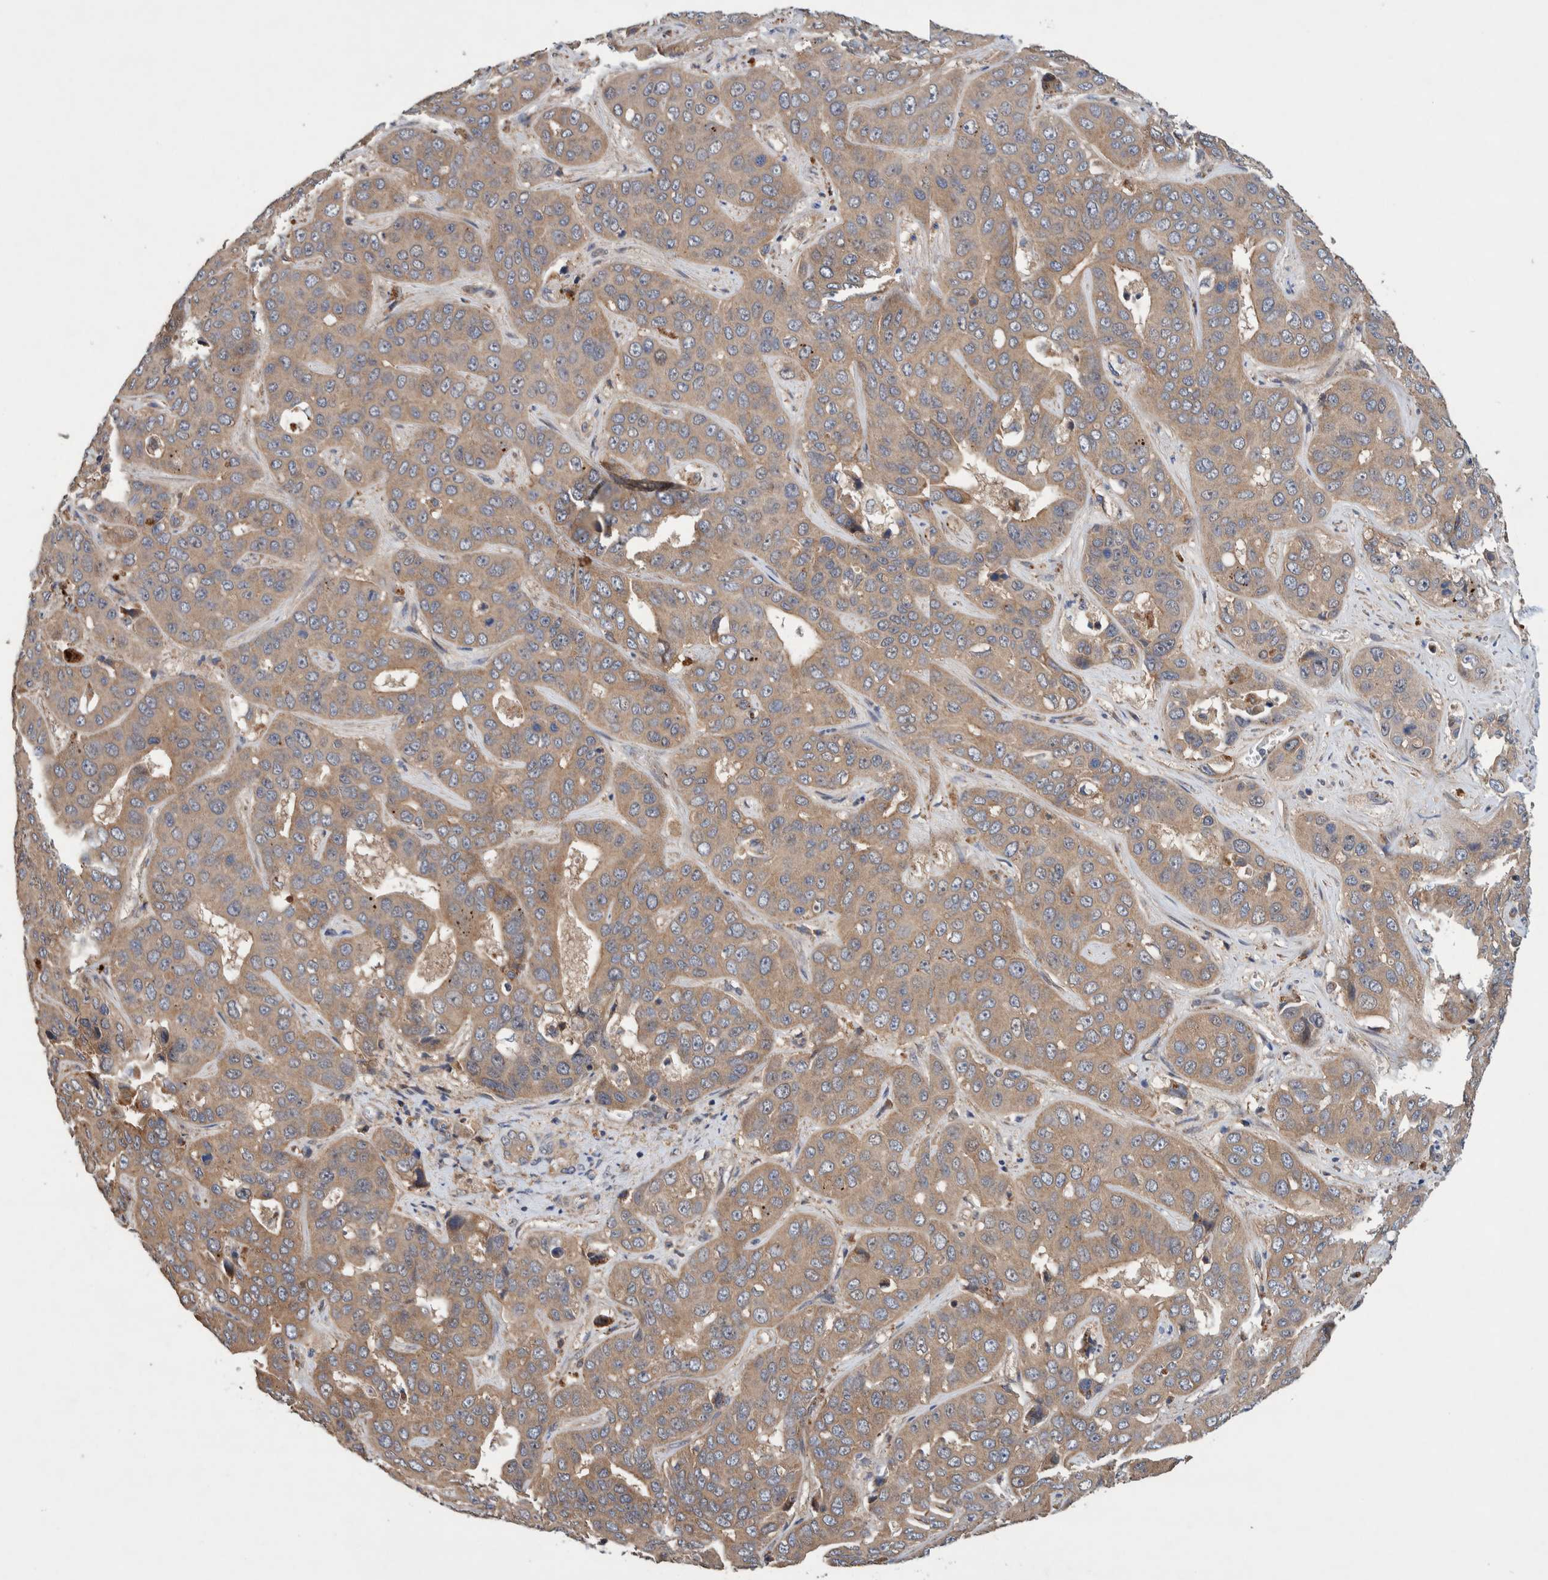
{"staining": {"intensity": "weak", "quantity": ">75%", "location": "cytoplasmic/membranous"}, "tissue": "liver cancer", "cell_type": "Tumor cells", "image_type": "cancer", "snomed": [{"axis": "morphology", "description": "Cholangiocarcinoma"}, {"axis": "topography", "description": "Liver"}], "caption": "Protein staining shows weak cytoplasmic/membranous staining in approximately >75% of tumor cells in liver cancer (cholangiocarcinoma).", "gene": "PIK3R6", "patient": {"sex": "female", "age": 52}}